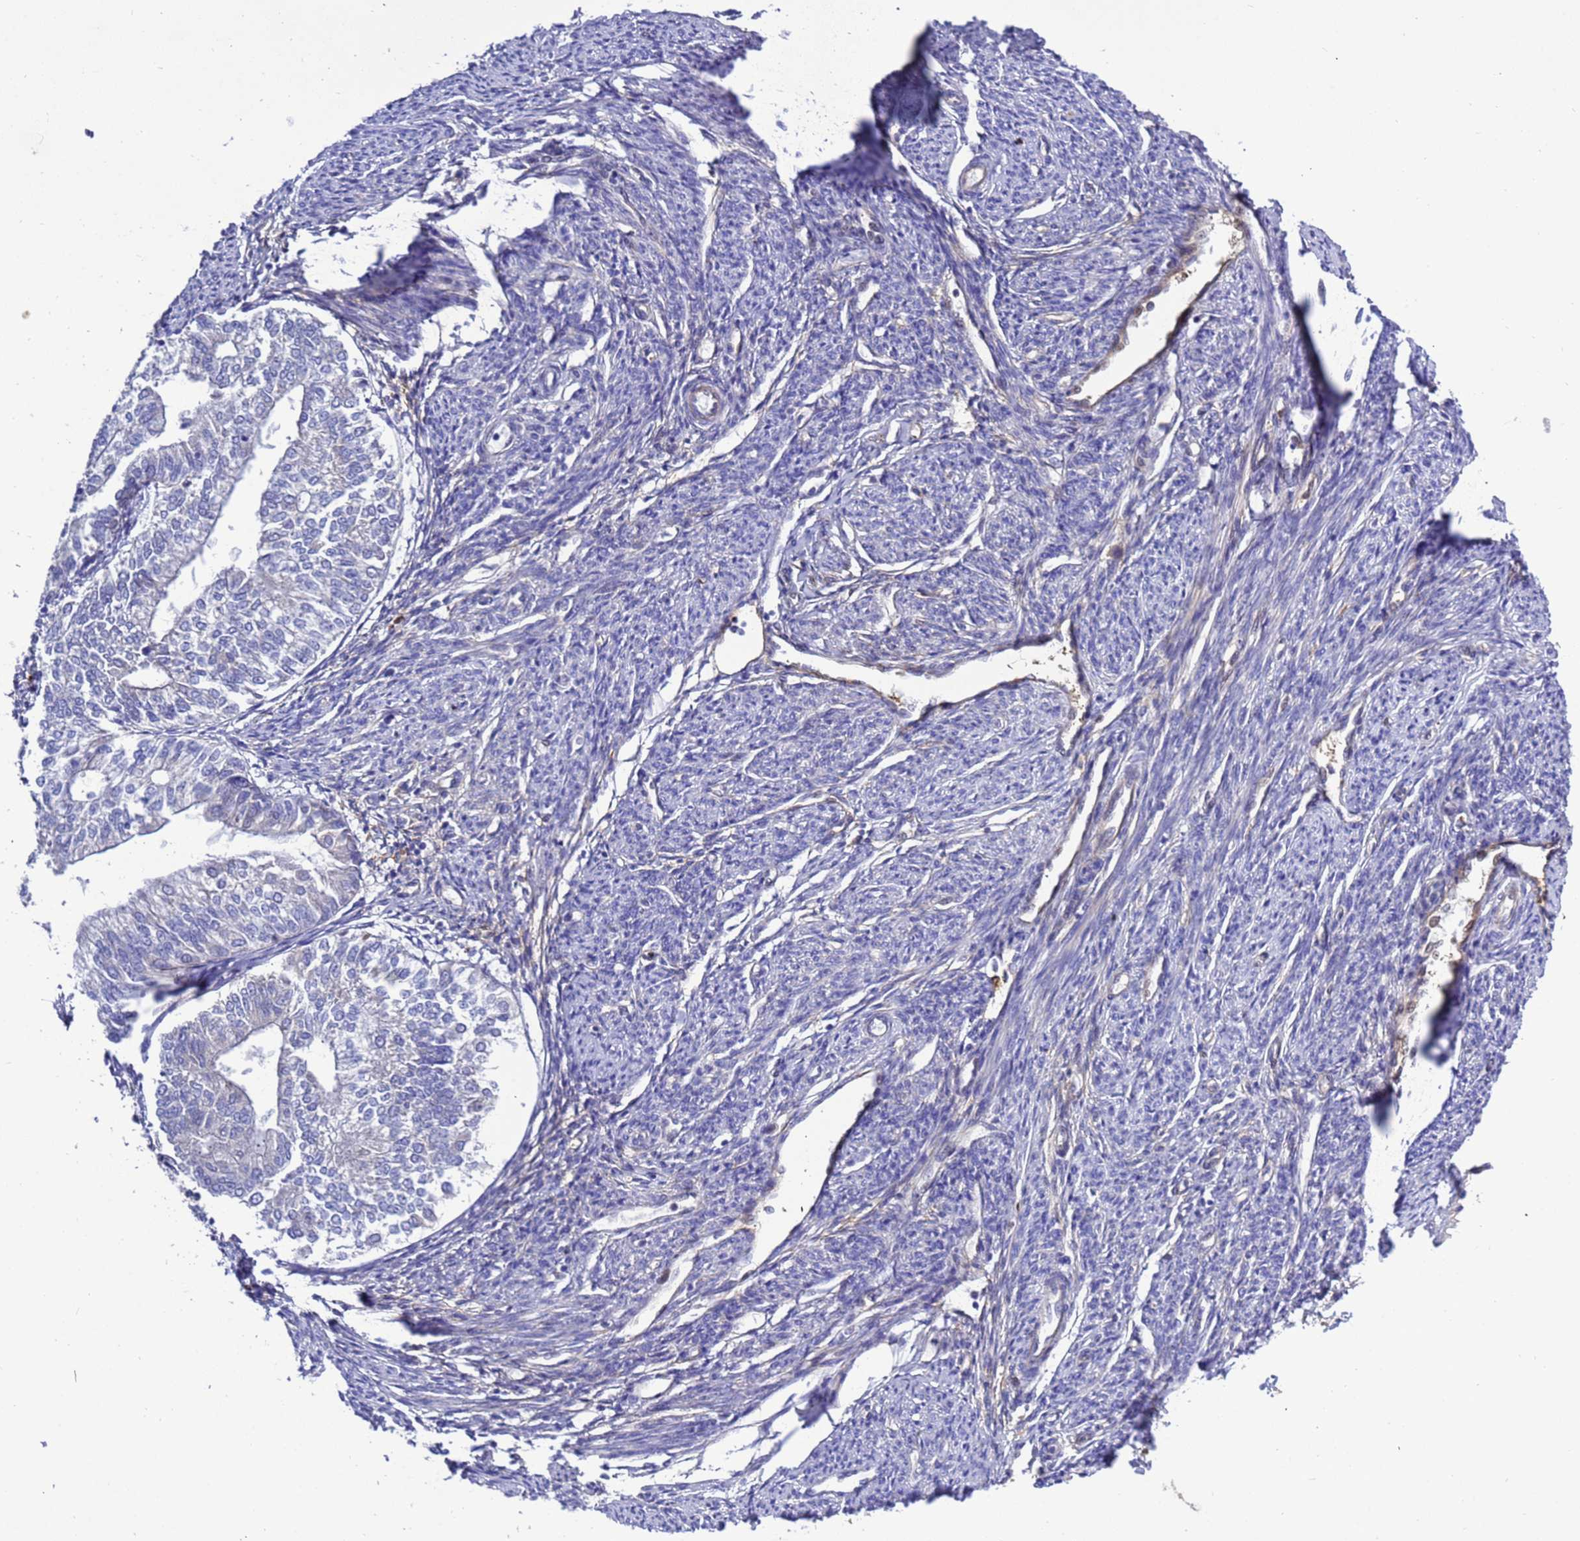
{"staining": {"intensity": "negative", "quantity": "none", "location": "none"}, "tissue": "smooth muscle", "cell_type": "Smooth muscle cells", "image_type": "normal", "snomed": [{"axis": "morphology", "description": "Normal tissue, NOS"}, {"axis": "topography", "description": "Smooth muscle"}, {"axis": "topography", "description": "Uterus"}], "caption": "Smooth muscle cells show no significant positivity in normal smooth muscle. (DAB (3,3'-diaminobenzidine) IHC, high magnification).", "gene": "FOXRED1", "patient": {"sex": "female", "age": 59}}